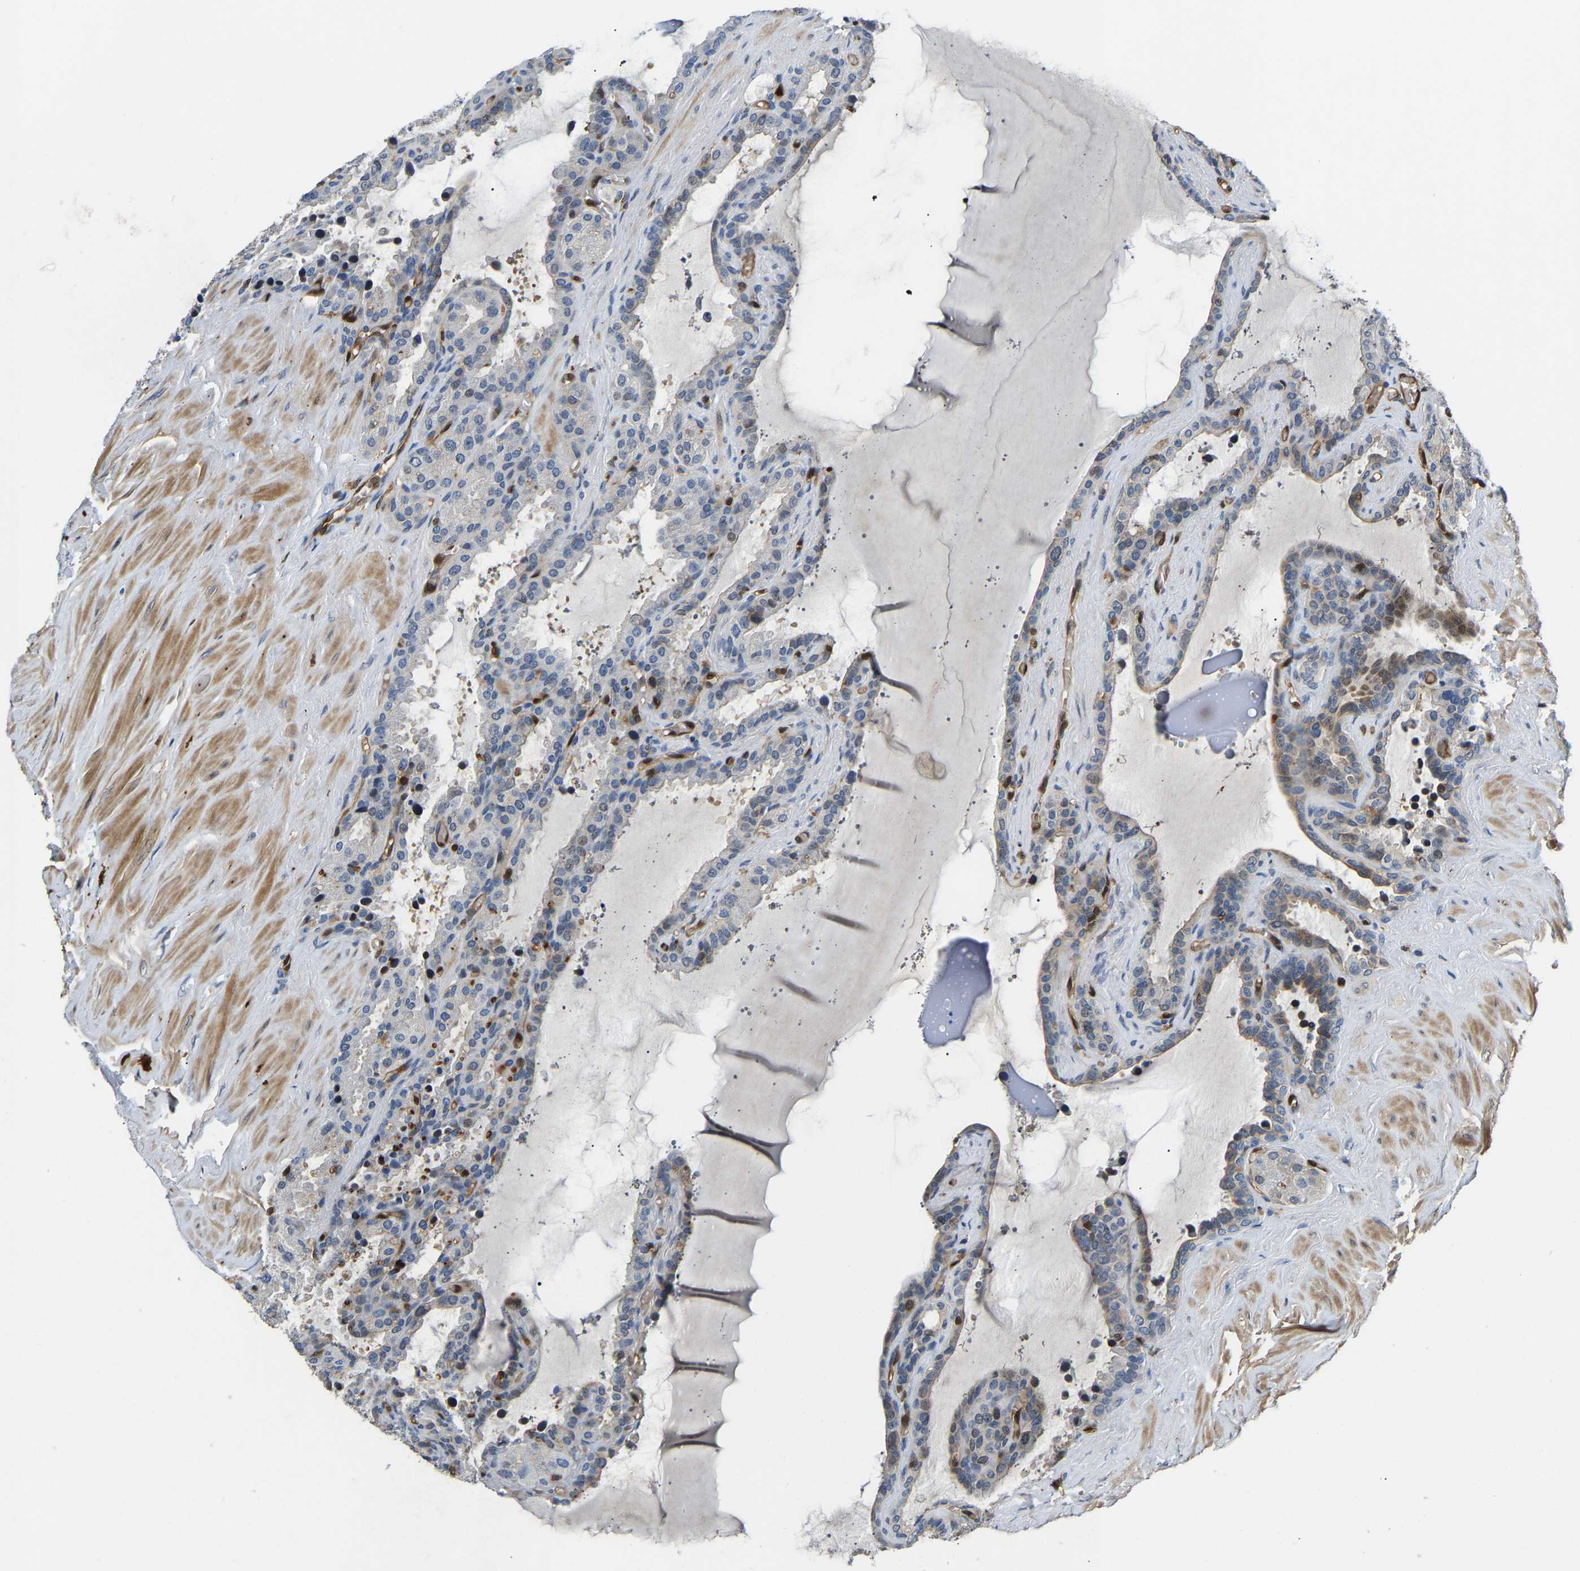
{"staining": {"intensity": "weak", "quantity": "<25%", "location": "cytoplasmic/membranous"}, "tissue": "seminal vesicle", "cell_type": "Glandular cells", "image_type": "normal", "snomed": [{"axis": "morphology", "description": "Normal tissue, NOS"}, {"axis": "topography", "description": "Seminal veicle"}], "caption": "Photomicrograph shows no protein expression in glandular cells of unremarkable seminal vesicle. (Stains: DAB (3,3'-diaminobenzidine) IHC with hematoxylin counter stain, Microscopy: brightfield microscopy at high magnification).", "gene": "GIMAP7", "patient": {"sex": "male", "age": 46}}